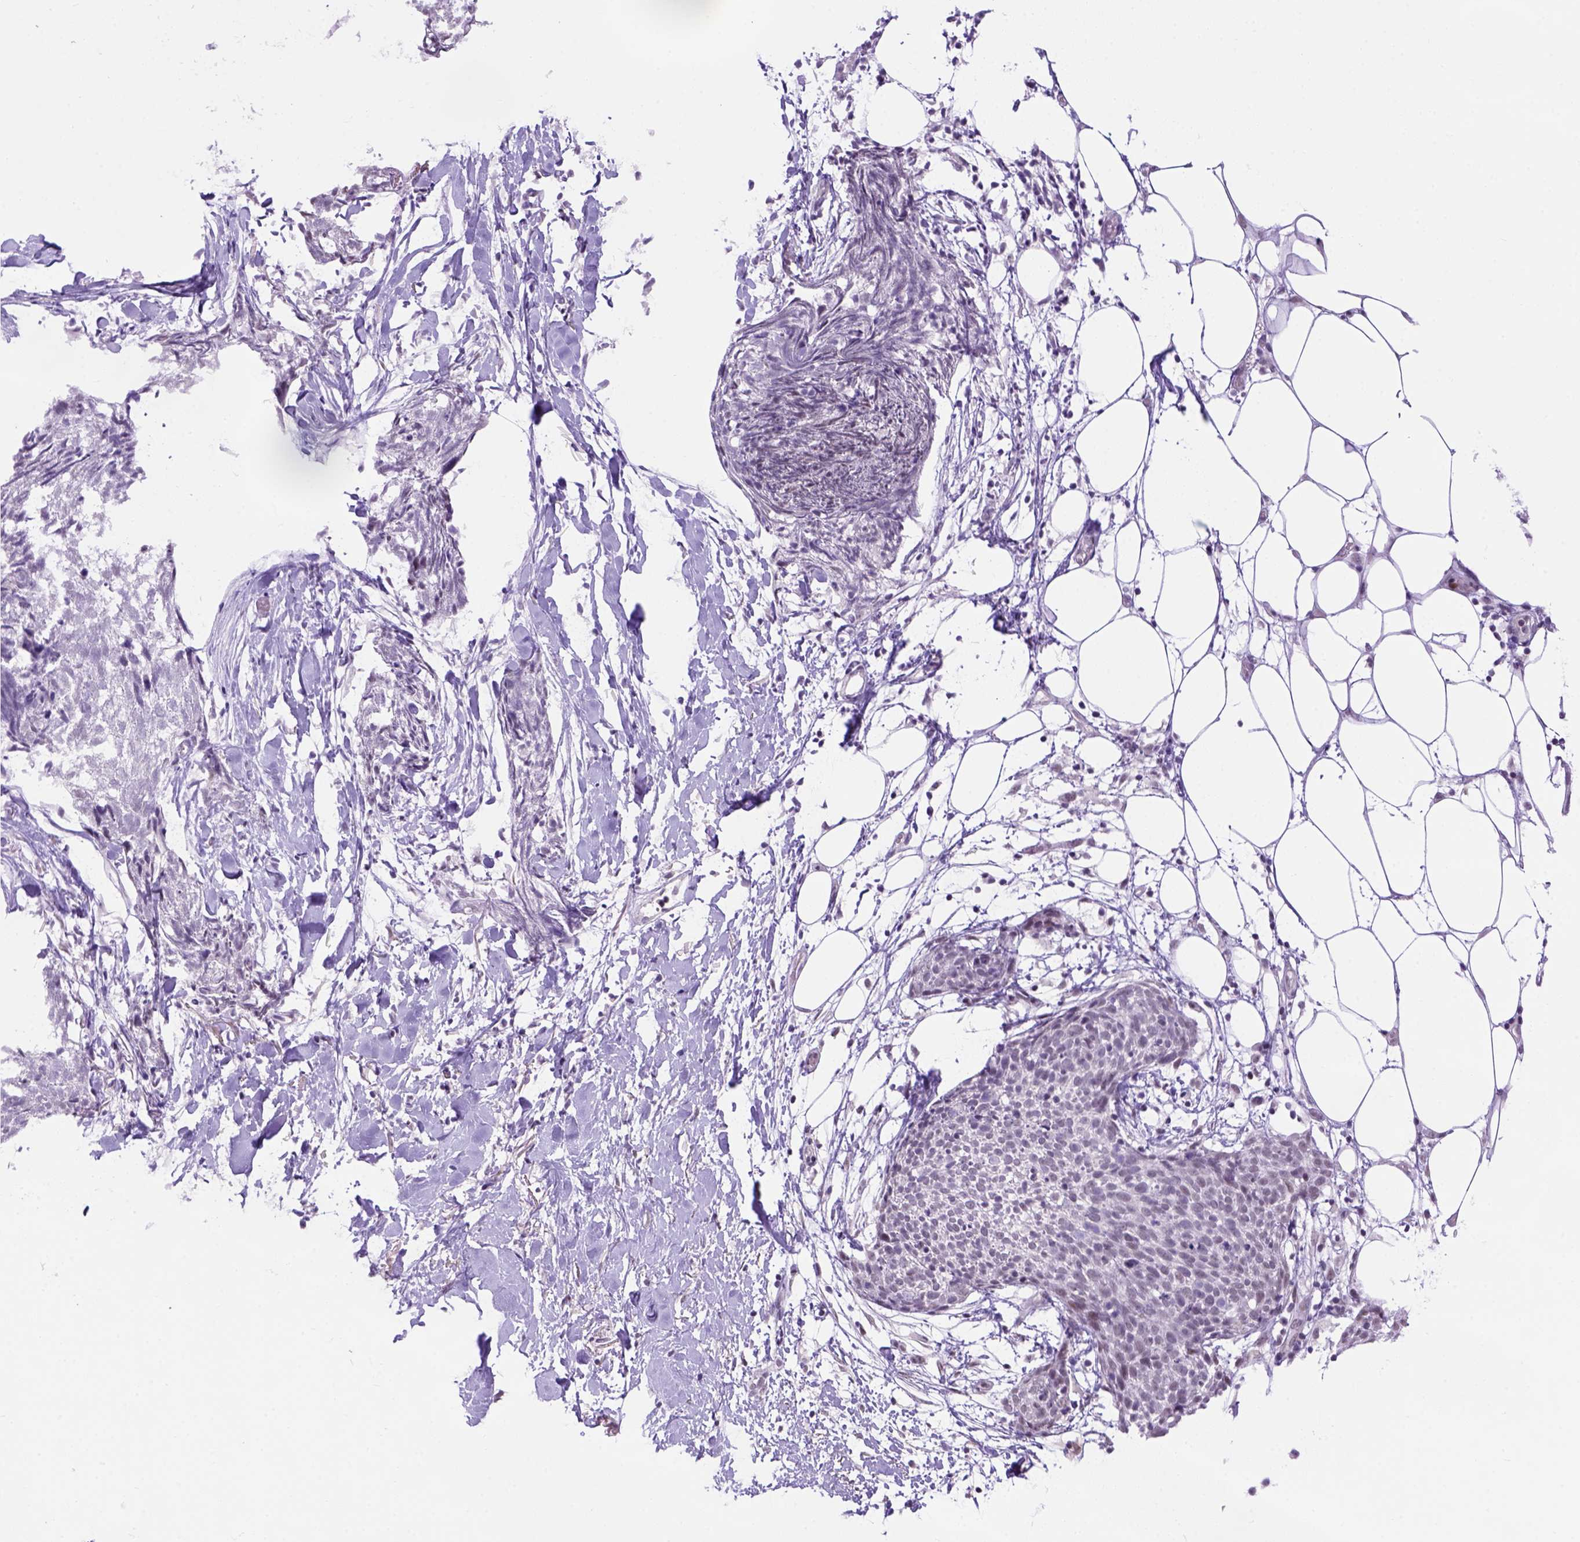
{"staining": {"intensity": "negative", "quantity": "none", "location": "none"}, "tissue": "skin cancer", "cell_type": "Tumor cells", "image_type": "cancer", "snomed": [{"axis": "morphology", "description": "Squamous cell carcinoma, NOS"}, {"axis": "topography", "description": "Skin"}, {"axis": "topography", "description": "Vulva"}], "caption": "Immunohistochemistry (IHC) micrograph of human skin cancer stained for a protein (brown), which exhibits no positivity in tumor cells. The staining was performed using DAB to visualize the protein expression in brown, while the nuclei were stained in blue with hematoxylin (Magnification: 20x).", "gene": "TBPL1", "patient": {"sex": "female", "age": 75}}